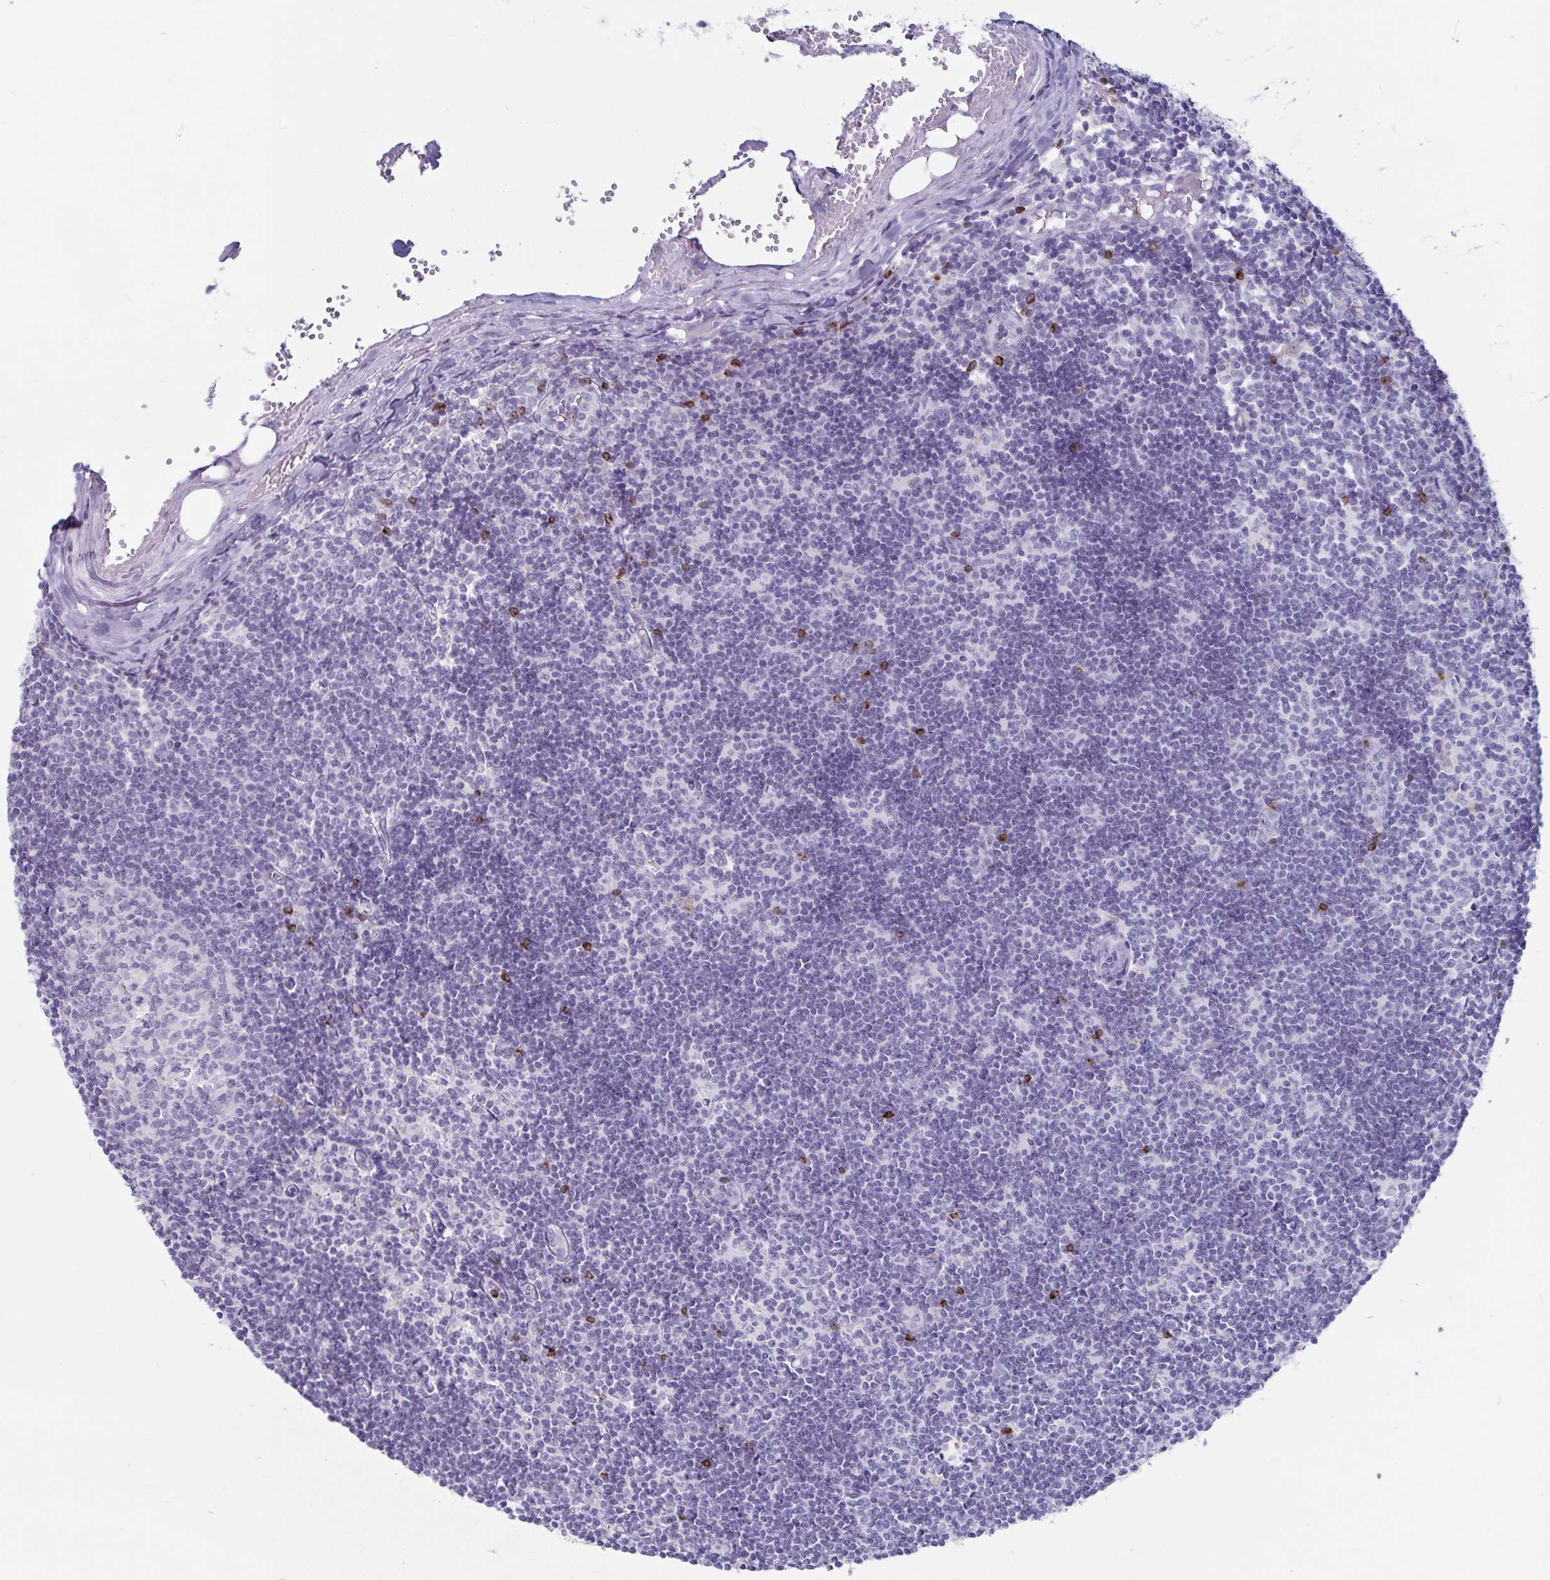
{"staining": {"intensity": "negative", "quantity": "none", "location": "none"}, "tissue": "lymph node", "cell_type": "Germinal center cells", "image_type": "normal", "snomed": [{"axis": "morphology", "description": "Normal tissue, NOS"}, {"axis": "topography", "description": "Lymph node"}], "caption": "This is an IHC image of benign human lymph node. There is no staining in germinal center cells.", "gene": "GNLY", "patient": {"sex": "female", "age": 31}}